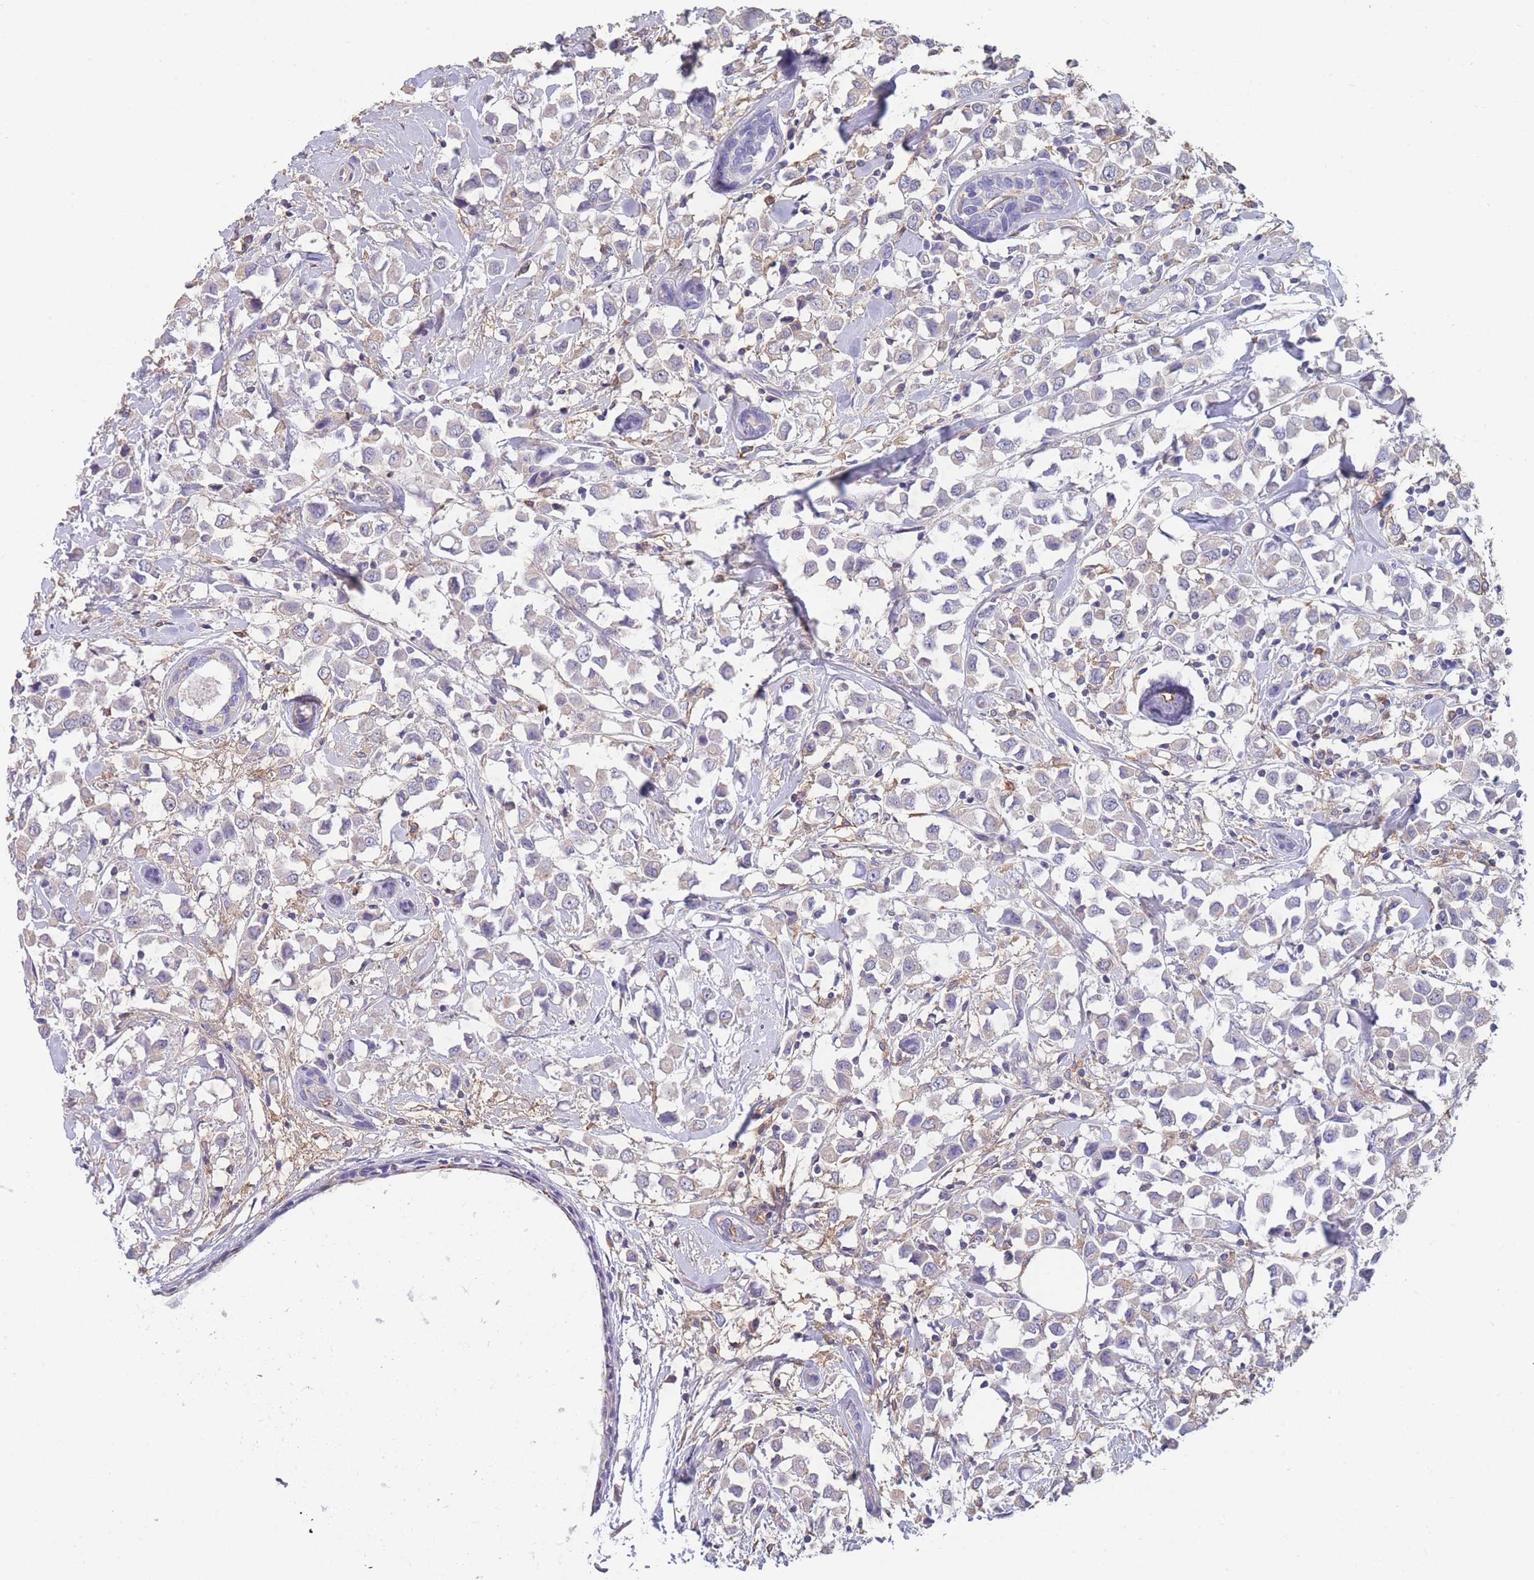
{"staining": {"intensity": "negative", "quantity": "none", "location": "none"}, "tissue": "breast cancer", "cell_type": "Tumor cells", "image_type": "cancer", "snomed": [{"axis": "morphology", "description": "Duct carcinoma"}, {"axis": "topography", "description": "Breast"}], "caption": "DAB (3,3'-diaminobenzidine) immunohistochemical staining of infiltrating ductal carcinoma (breast) displays no significant positivity in tumor cells.", "gene": "CLEC12A", "patient": {"sex": "female", "age": 61}}